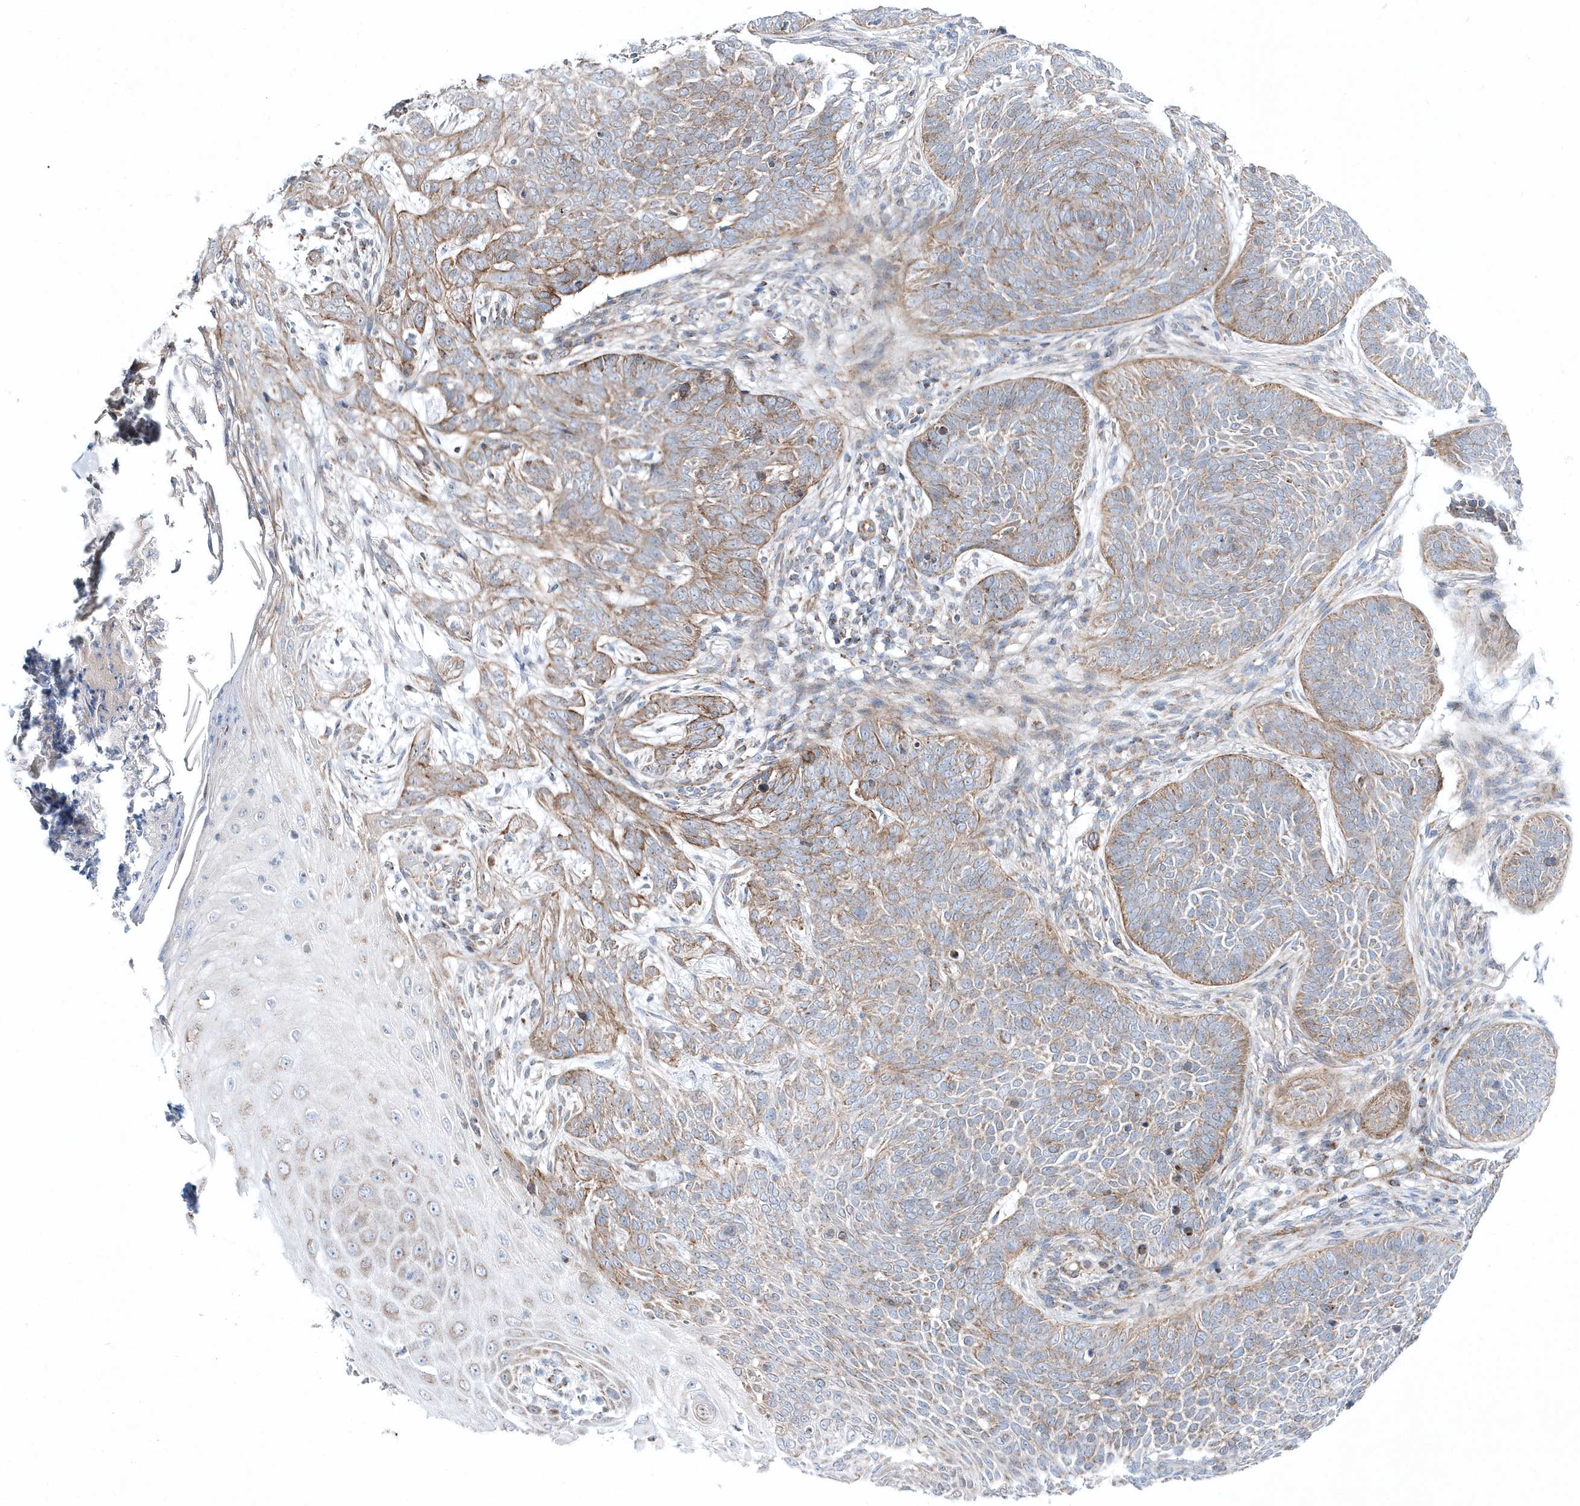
{"staining": {"intensity": "moderate", "quantity": "25%-75%", "location": "cytoplasmic/membranous"}, "tissue": "skin cancer", "cell_type": "Tumor cells", "image_type": "cancer", "snomed": [{"axis": "morphology", "description": "Basal cell carcinoma"}, {"axis": "topography", "description": "Skin"}], "caption": "Protein staining reveals moderate cytoplasmic/membranous staining in about 25%-75% of tumor cells in skin basal cell carcinoma.", "gene": "OPA1", "patient": {"sex": "male", "age": 85}}